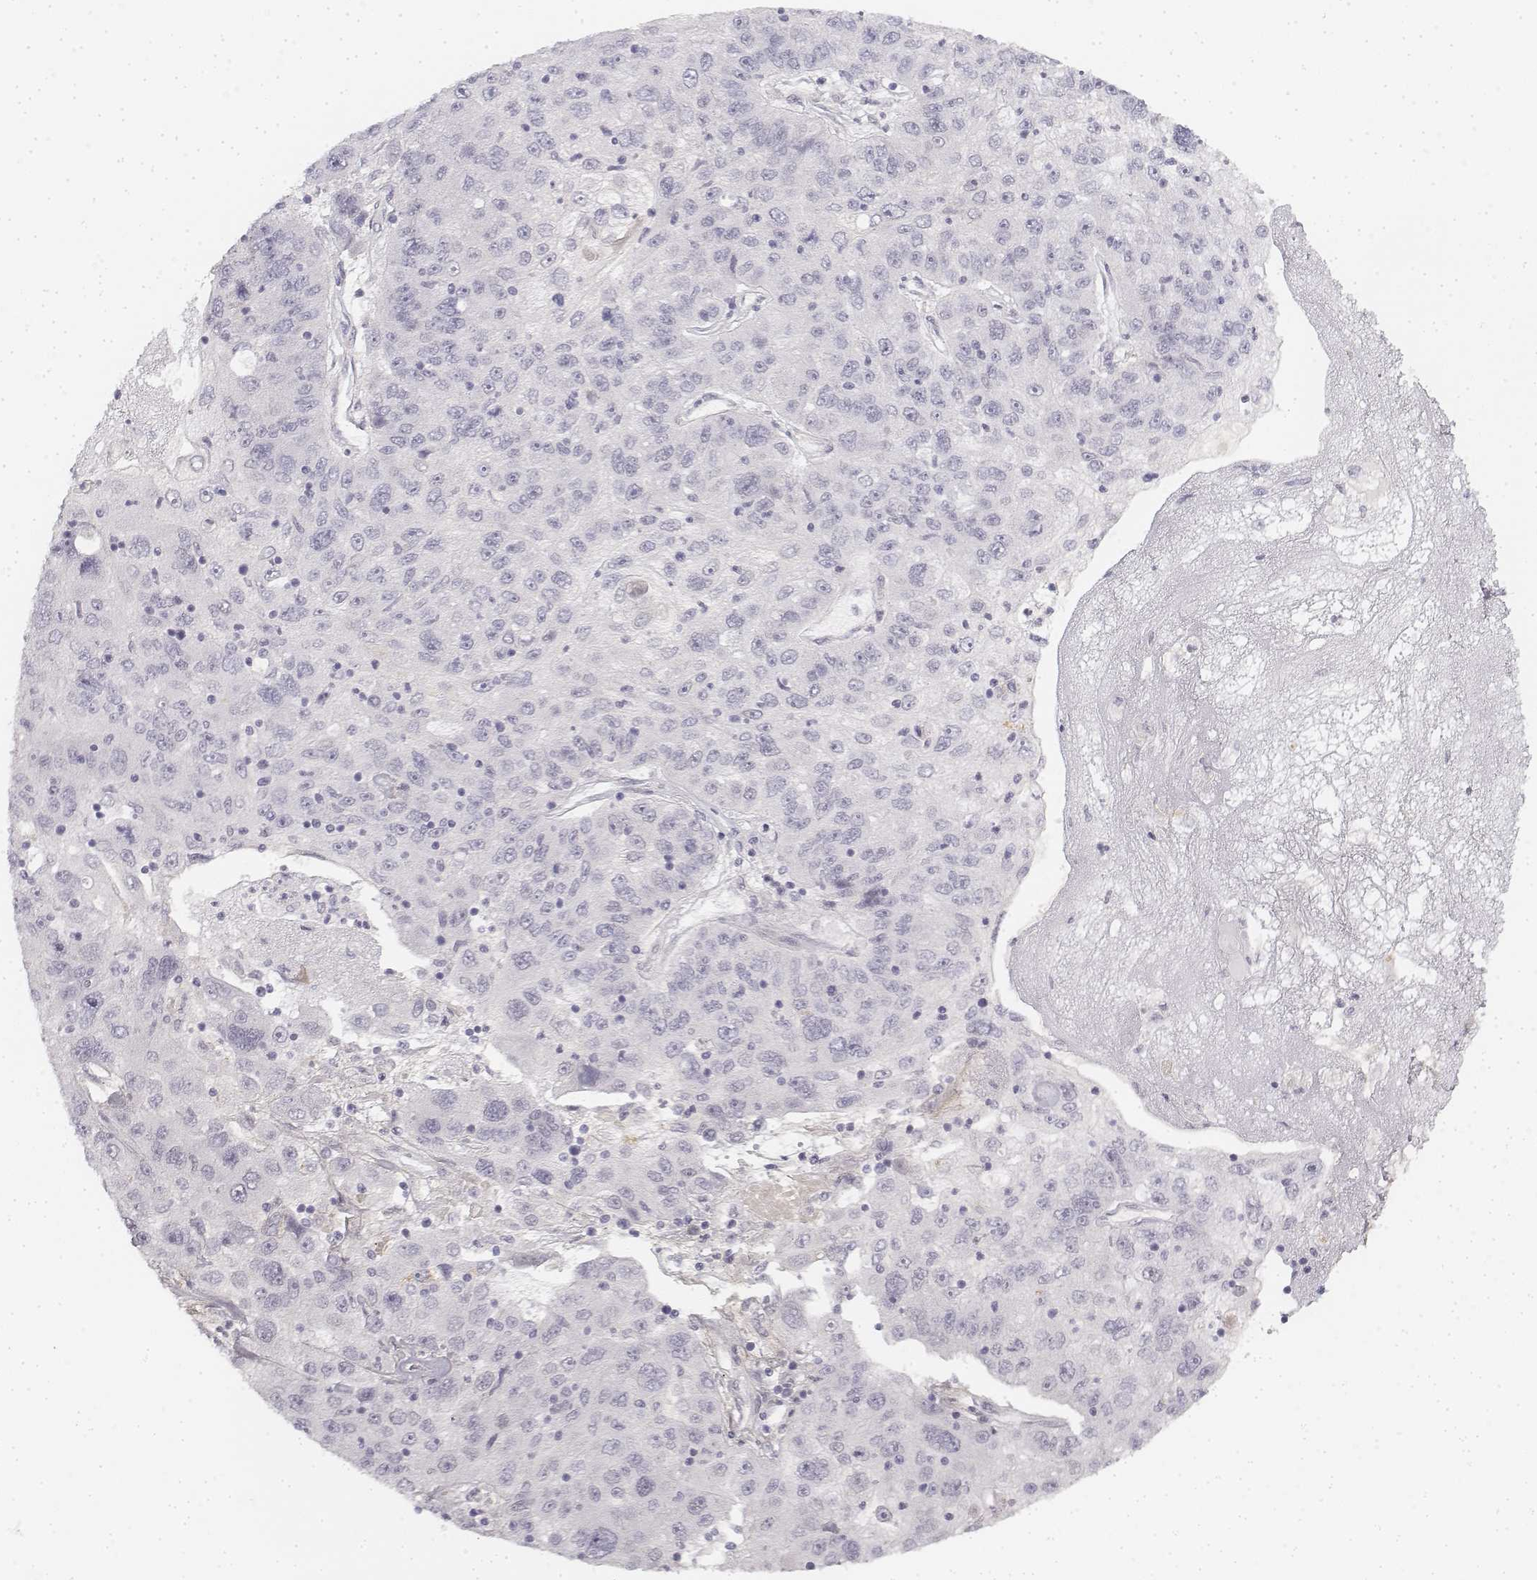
{"staining": {"intensity": "negative", "quantity": "none", "location": "none"}, "tissue": "stomach cancer", "cell_type": "Tumor cells", "image_type": "cancer", "snomed": [{"axis": "morphology", "description": "Adenocarcinoma, NOS"}, {"axis": "topography", "description": "Stomach"}], "caption": "This is an immunohistochemistry histopathology image of human adenocarcinoma (stomach). There is no staining in tumor cells.", "gene": "KRT84", "patient": {"sex": "male", "age": 56}}